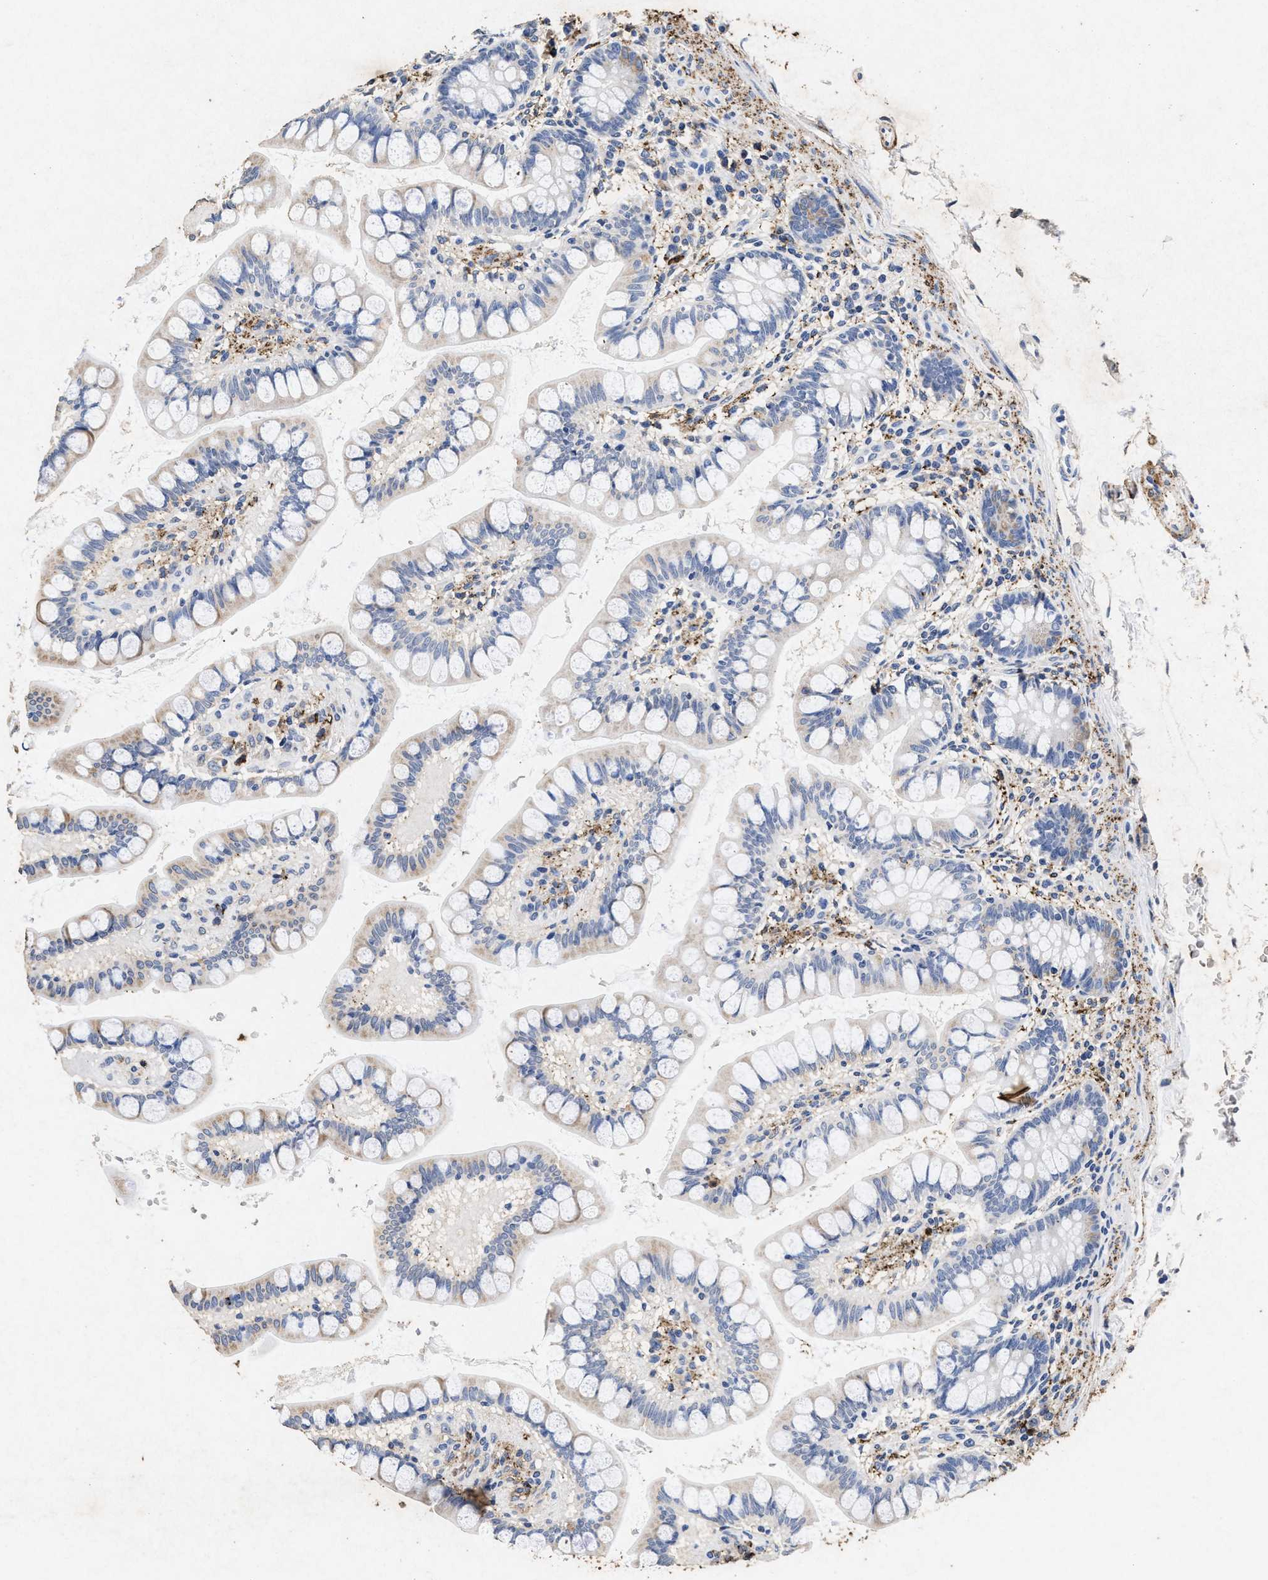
{"staining": {"intensity": "weak", "quantity": "25%-75%", "location": "cytoplasmic/membranous"}, "tissue": "small intestine", "cell_type": "Glandular cells", "image_type": "normal", "snomed": [{"axis": "morphology", "description": "Normal tissue, NOS"}, {"axis": "topography", "description": "Small intestine"}], "caption": "A histopathology image of human small intestine stained for a protein displays weak cytoplasmic/membranous brown staining in glandular cells. The staining is performed using DAB (3,3'-diaminobenzidine) brown chromogen to label protein expression. The nuclei are counter-stained blue using hematoxylin.", "gene": "LTB4R2", "patient": {"sex": "female", "age": 58}}